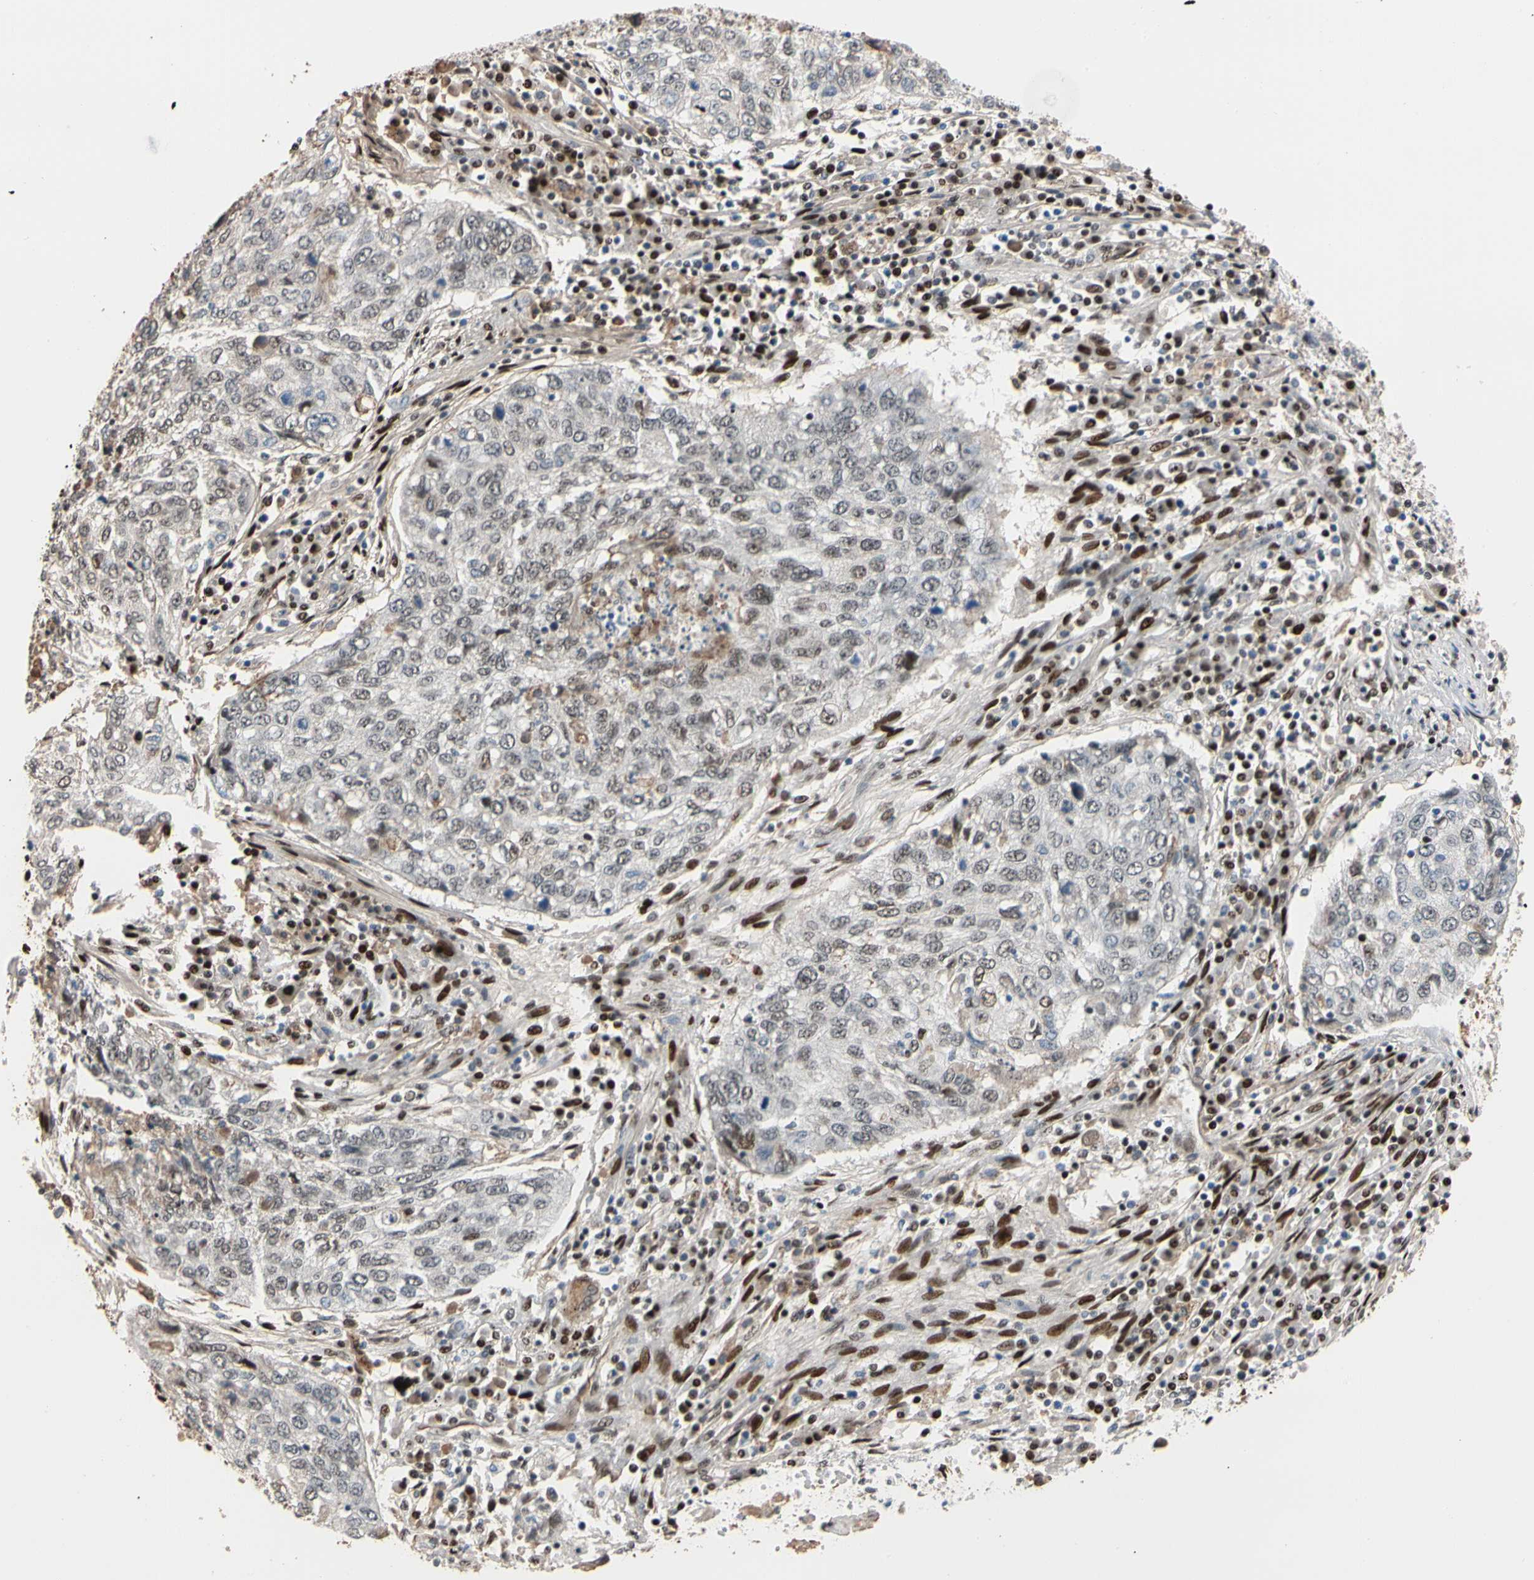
{"staining": {"intensity": "weak", "quantity": "25%-75%", "location": "nuclear"}, "tissue": "lung cancer", "cell_type": "Tumor cells", "image_type": "cancer", "snomed": [{"axis": "morphology", "description": "Squamous cell carcinoma, NOS"}, {"axis": "topography", "description": "Lung"}], "caption": "Weak nuclear positivity is present in about 25%-75% of tumor cells in lung squamous cell carcinoma.", "gene": "FOXO3", "patient": {"sex": "female", "age": 63}}